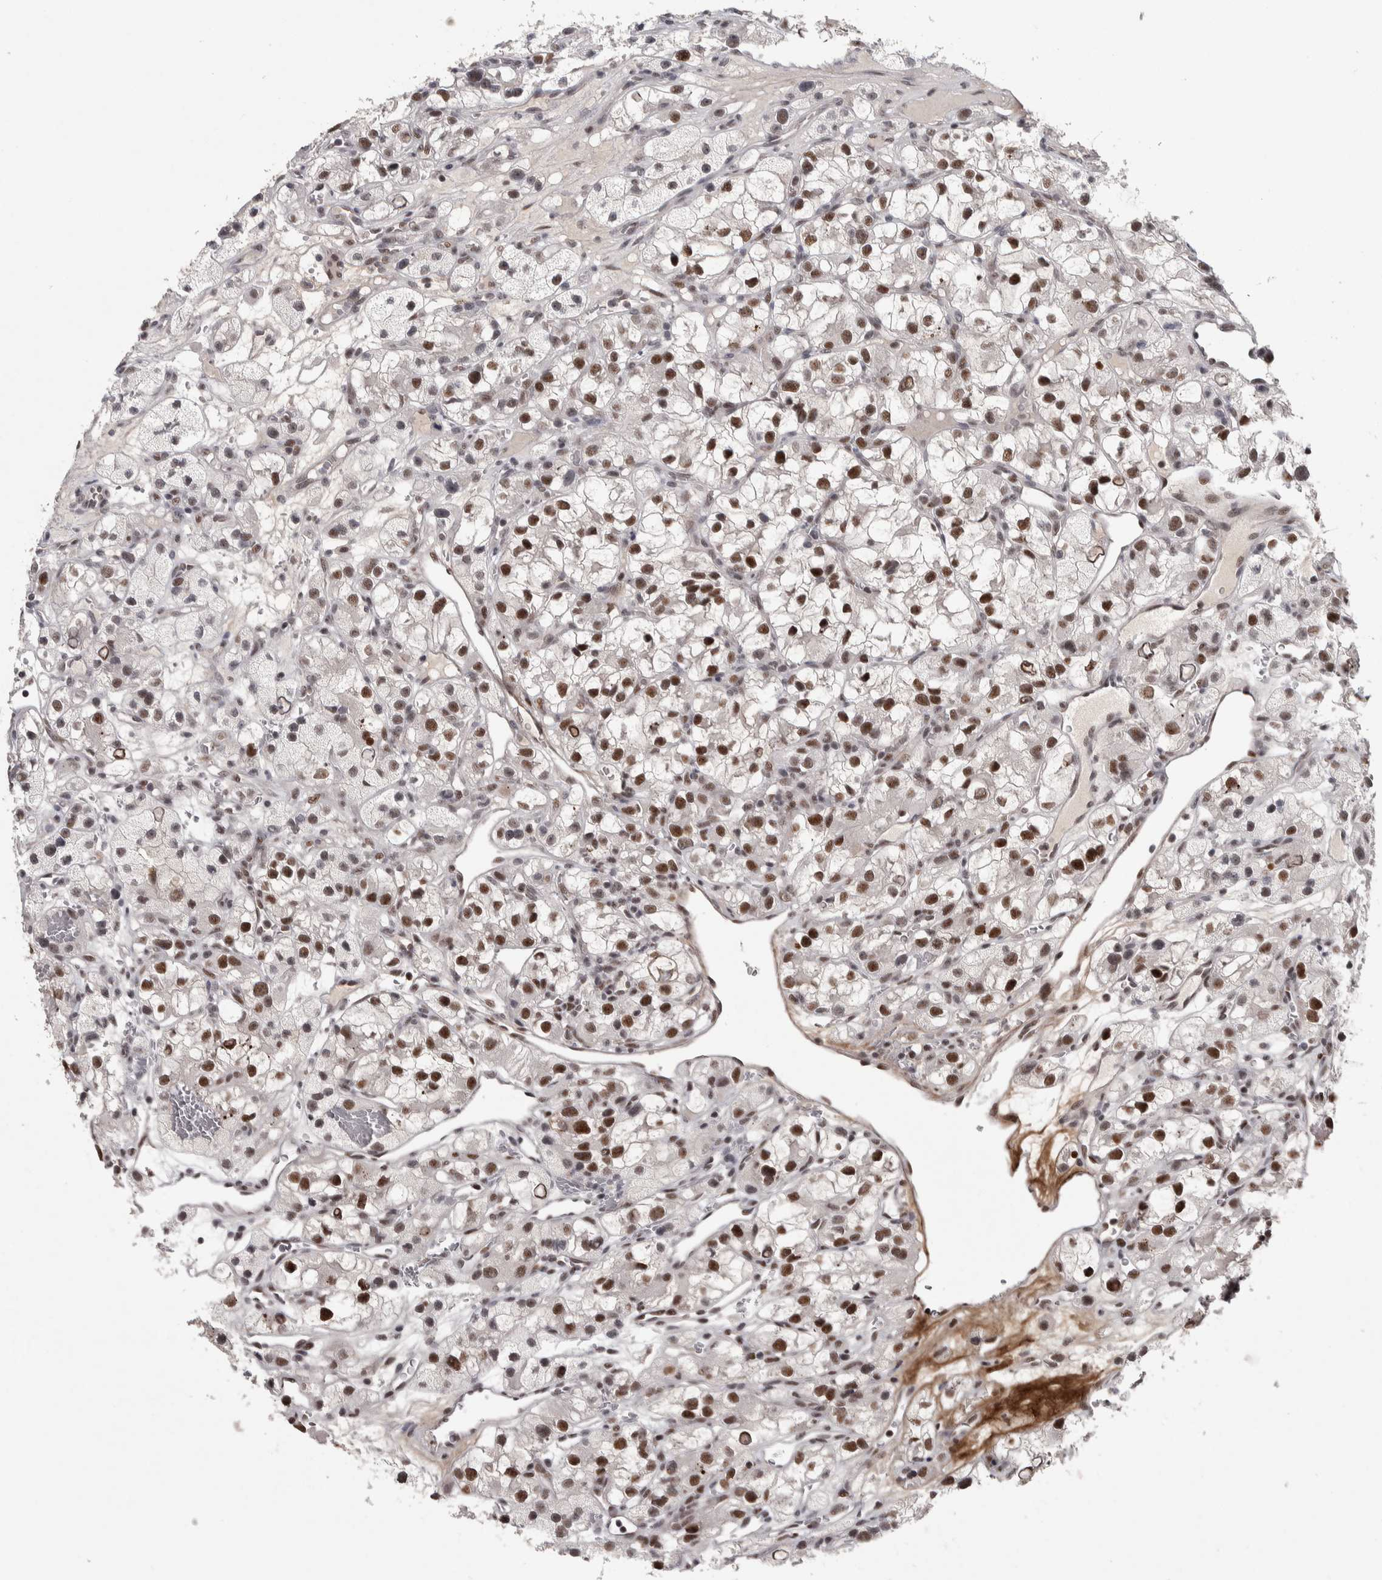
{"staining": {"intensity": "strong", "quantity": "25%-75%", "location": "nuclear"}, "tissue": "renal cancer", "cell_type": "Tumor cells", "image_type": "cancer", "snomed": [{"axis": "morphology", "description": "Adenocarcinoma, NOS"}, {"axis": "topography", "description": "Kidney"}], "caption": "Renal adenocarcinoma stained with a brown dye demonstrates strong nuclear positive positivity in about 25%-75% of tumor cells.", "gene": "ASPN", "patient": {"sex": "female", "age": 57}}